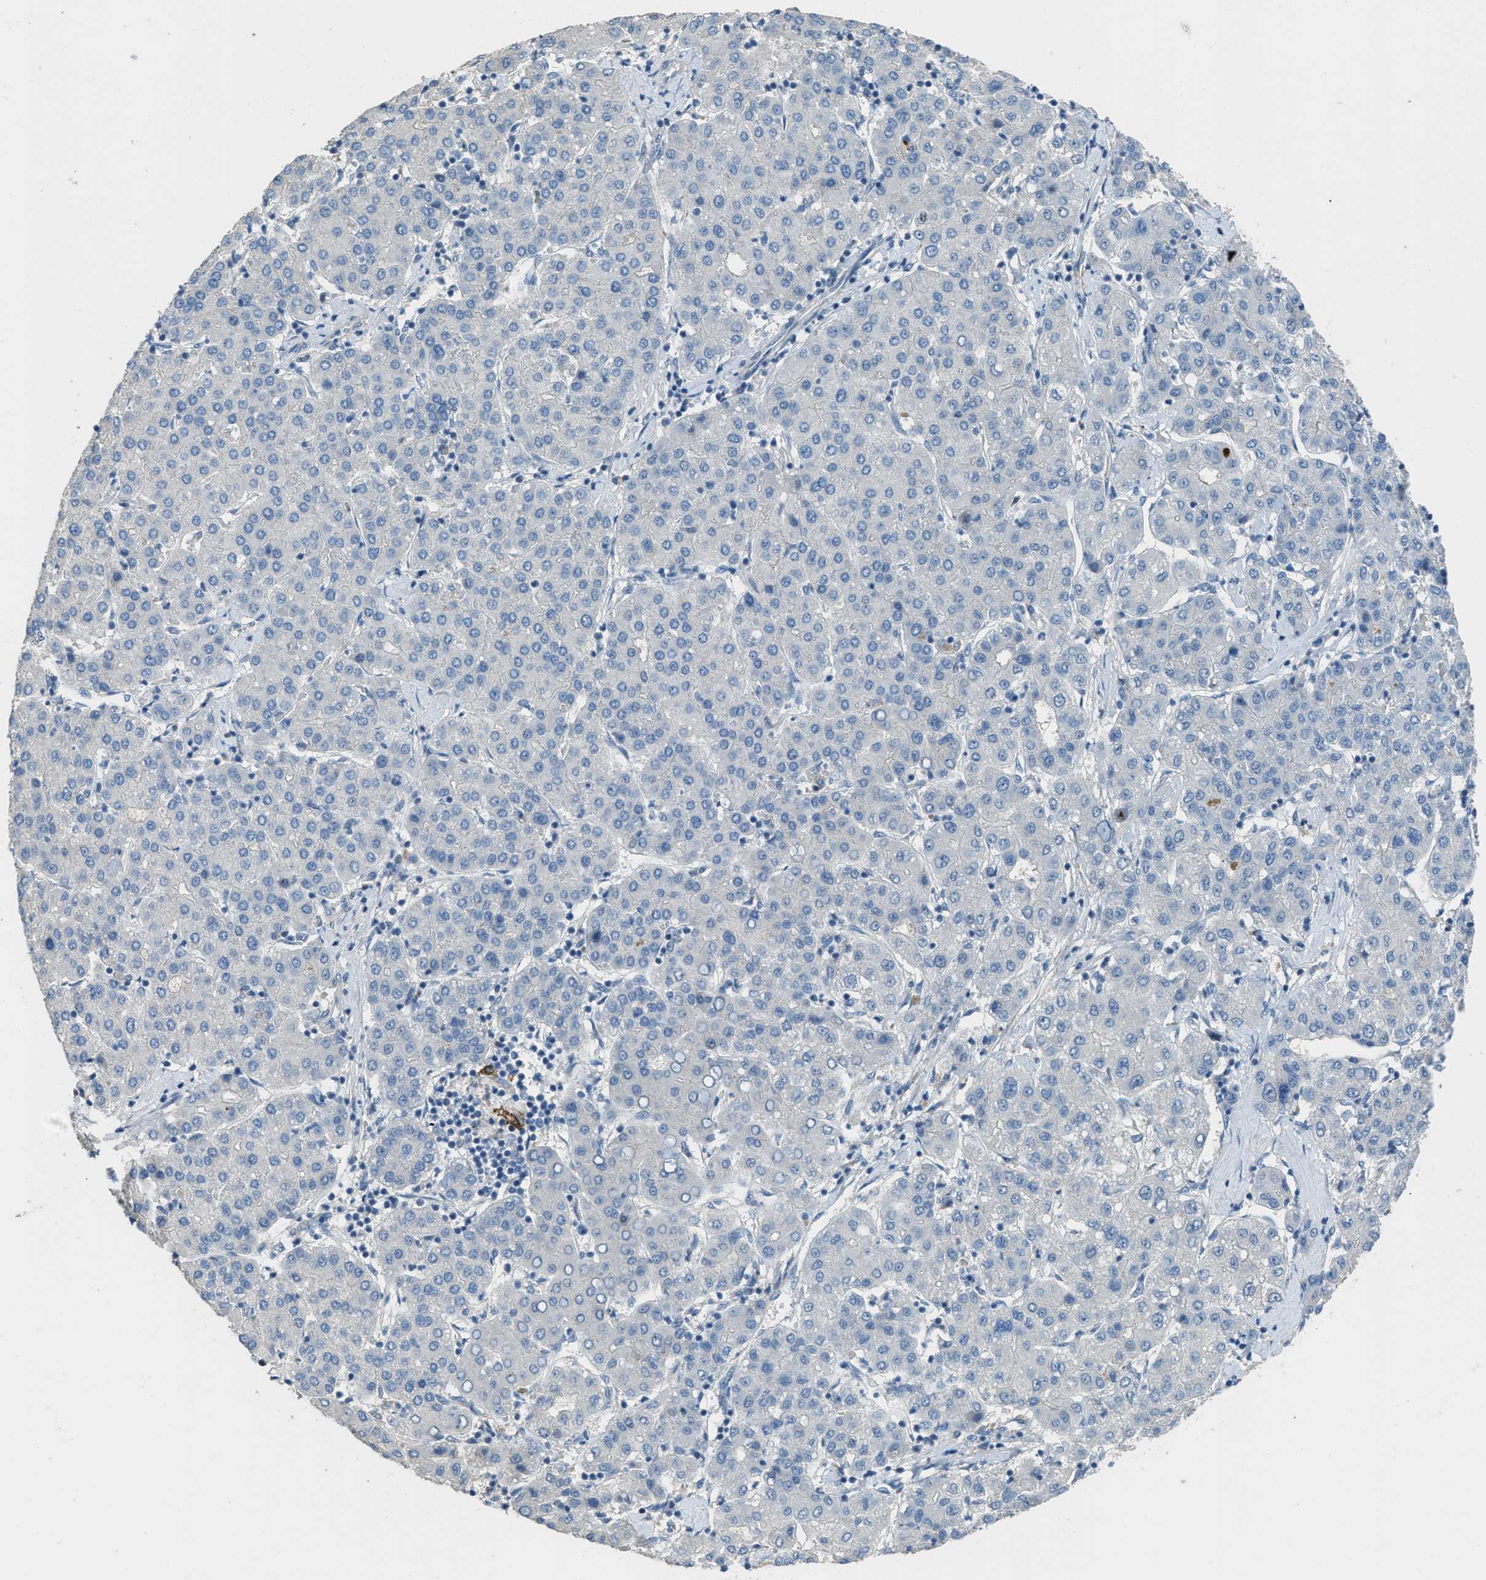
{"staining": {"intensity": "negative", "quantity": "none", "location": "none"}, "tissue": "liver cancer", "cell_type": "Tumor cells", "image_type": "cancer", "snomed": [{"axis": "morphology", "description": "Carcinoma, Hepatocellular, NOS"}, {"axis": "topography", "description": "Liver"}], "caption": "Protein analysis of liver cancer (hepatocellular carcinoma) exhibits no significant expression in tumor cells.", "gene": "TIMD4", "patient": {"sex": "male", "age": 65}}